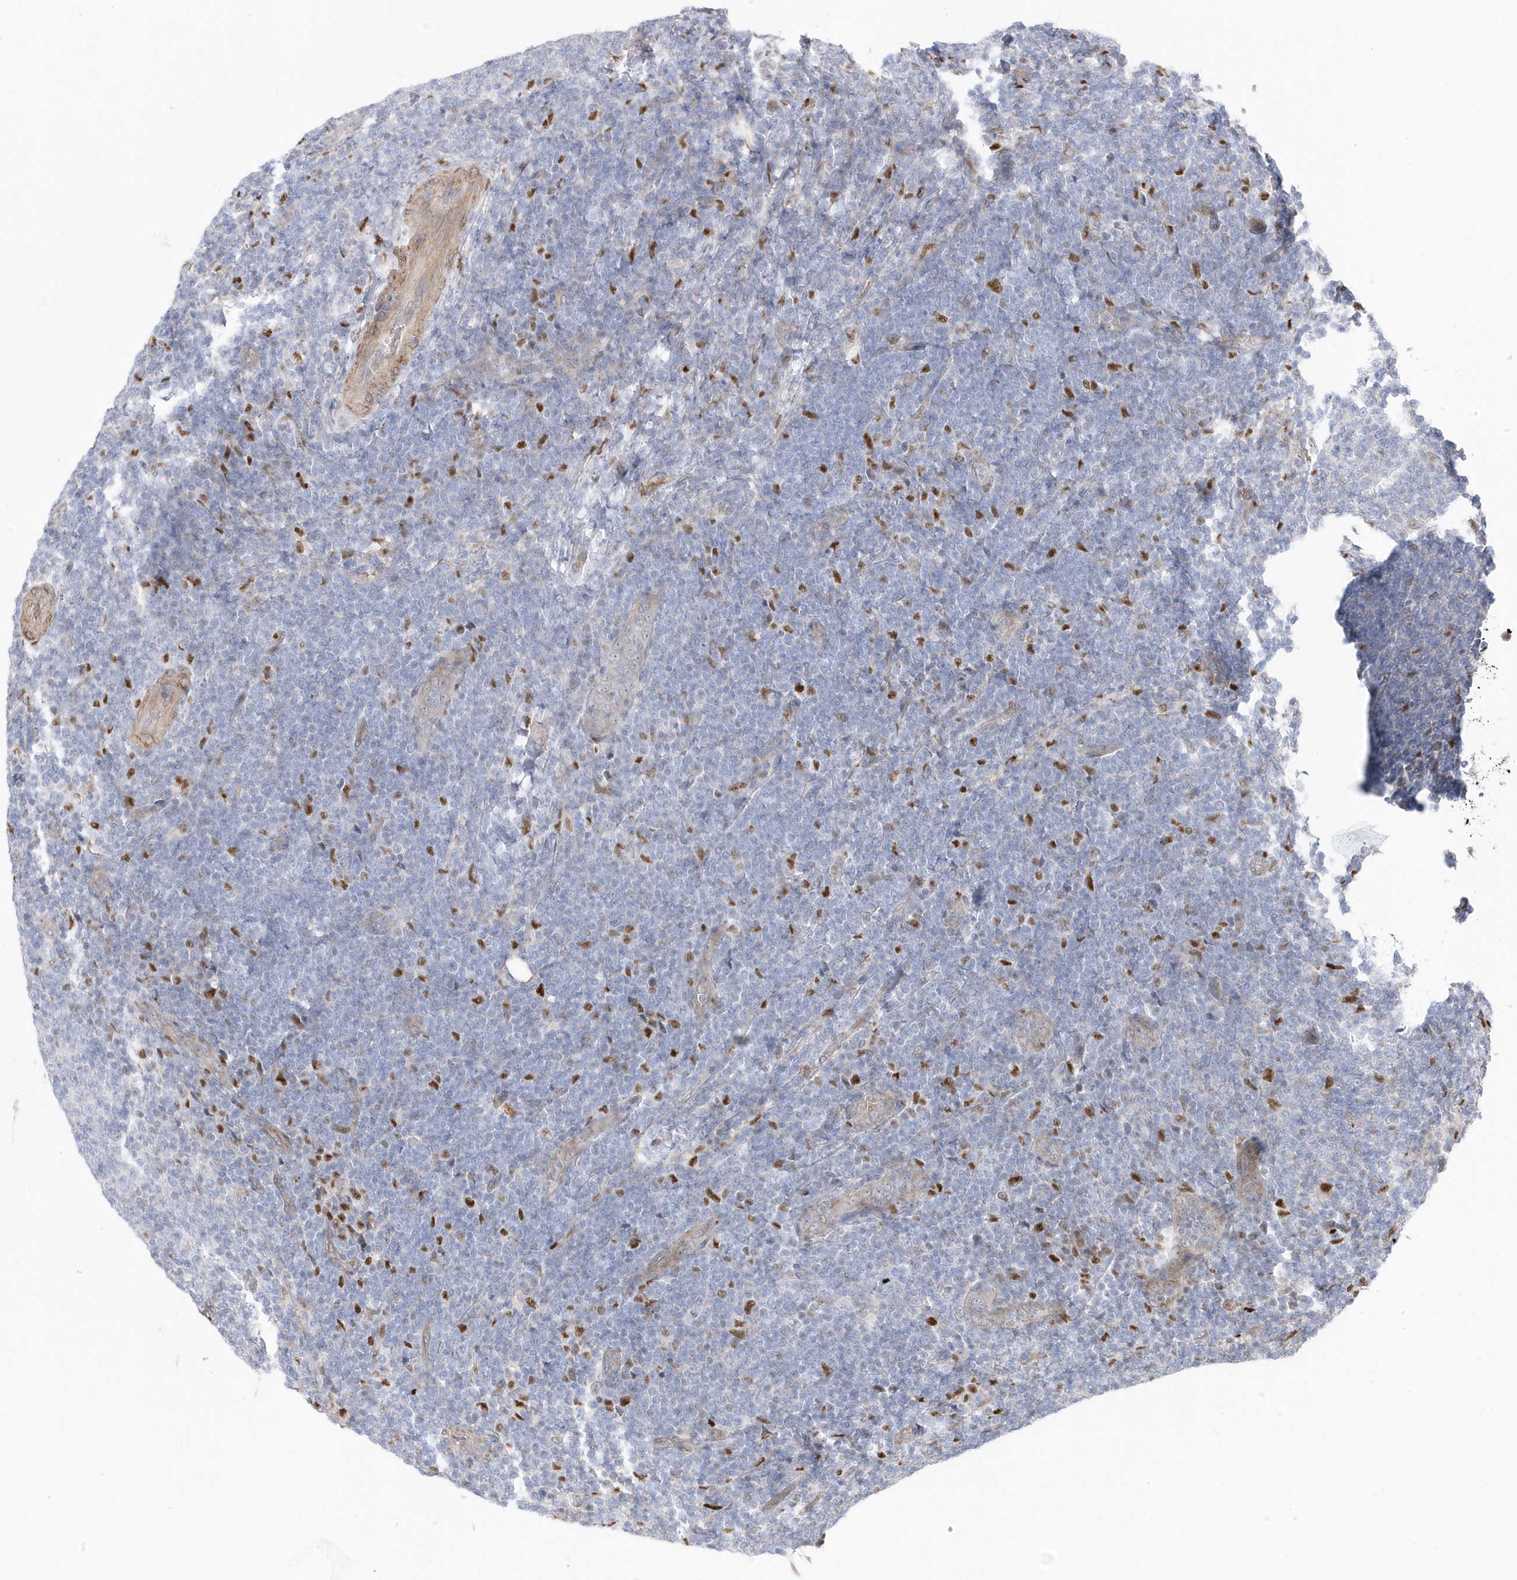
{"staining": {"intensity": "negative", "quantity": "none", "location": "none"}, "tissue": "lymphoma", "cell_type": "Tumor cells", "image_type": "cancer", "snomed": [{"axis": "morphology", "description": "Malignant lymphoma, non-Hodgkin's type, Low grade"}, {"axis": "topography", "description": "Lymph node"}], "caption": "DAB (3,3'-diaminobenzidine) immunohistochemical staining of human low-grade malignant lymphoma, non-Hodgkin's type displays no significant staining in tumor cells.", "gene": "GTPBP6", "patient": {"sex": "male", "age": 66}}